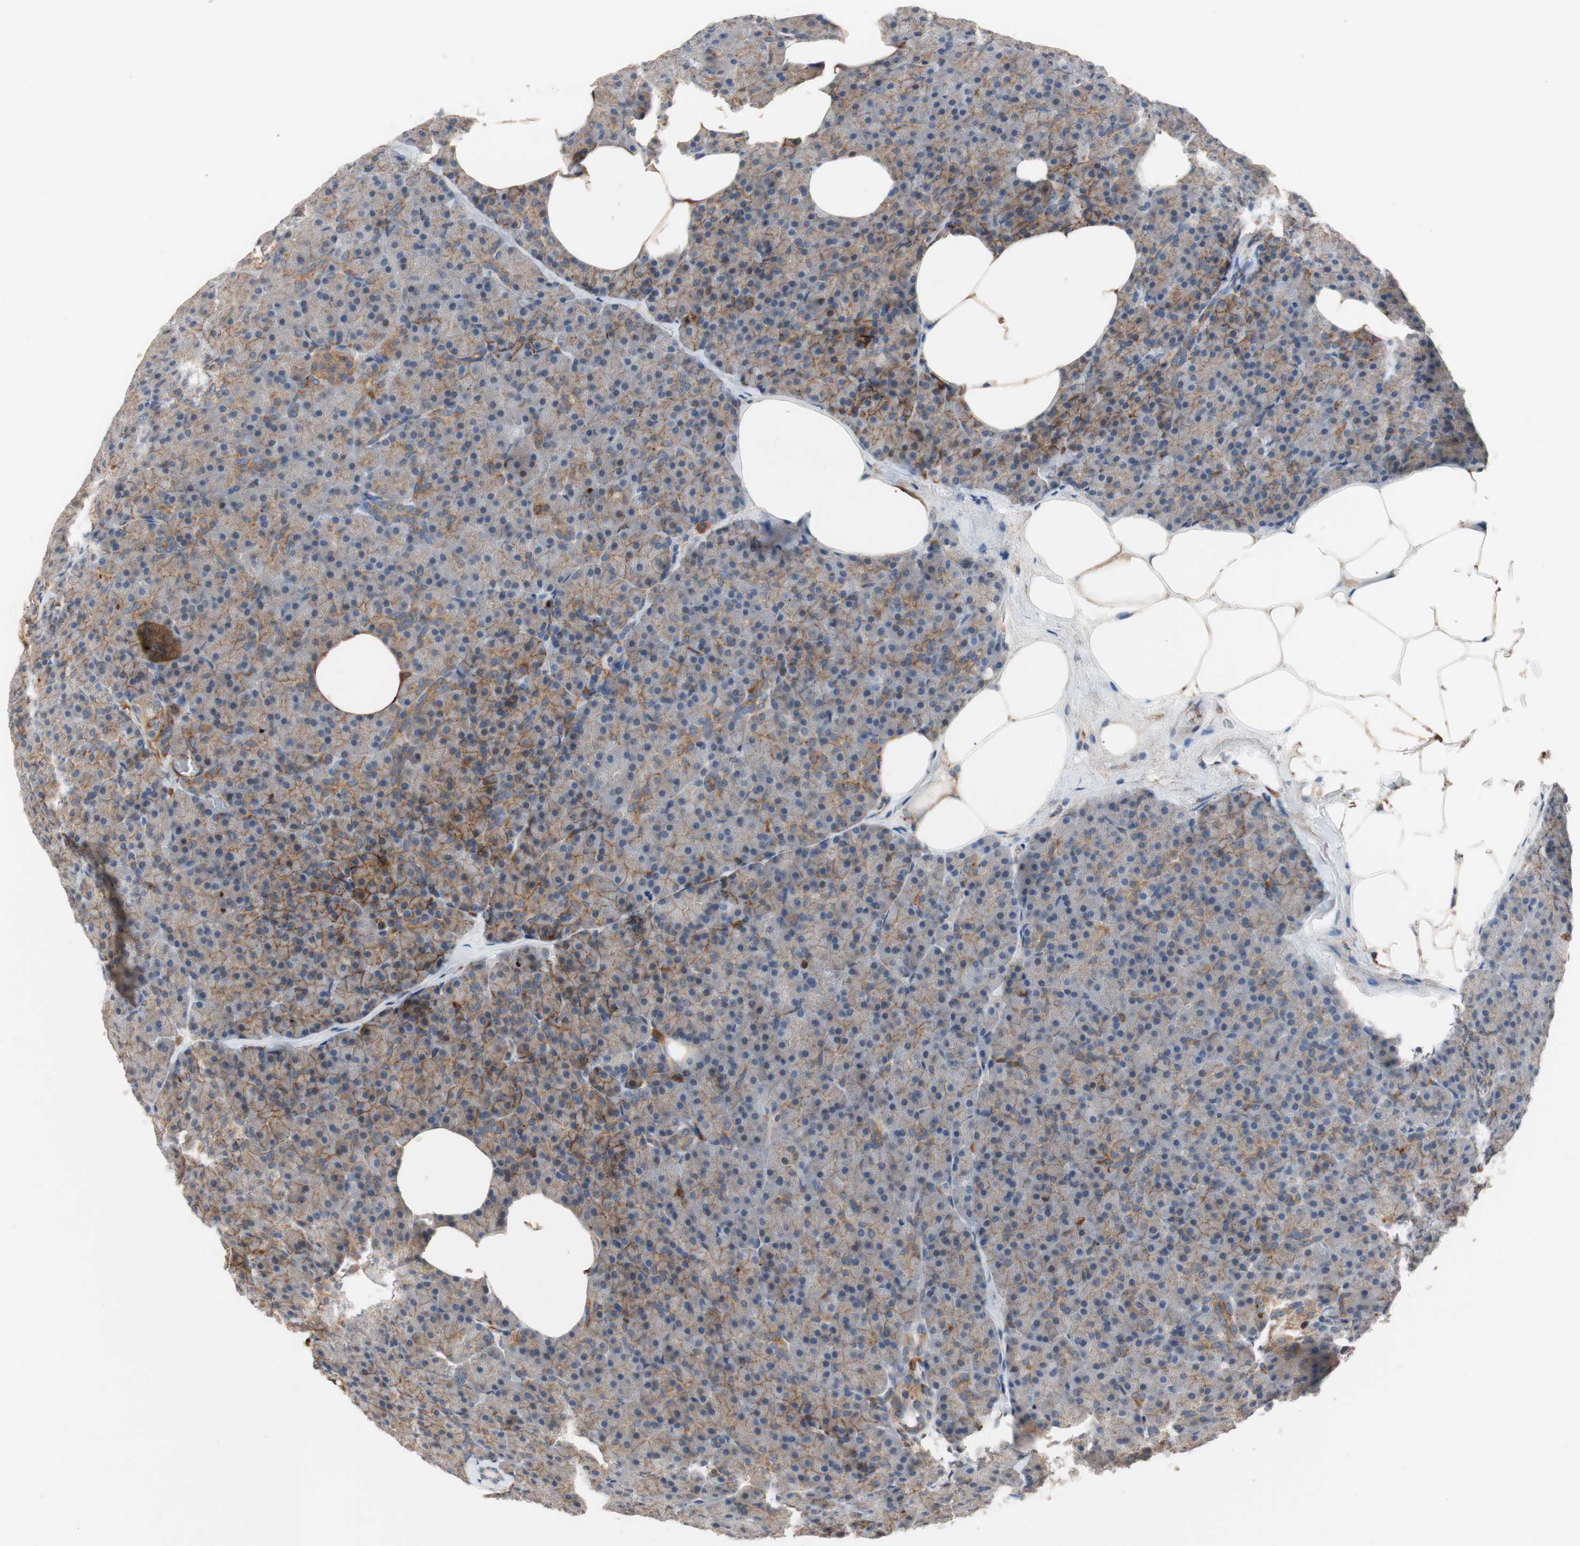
{"staining": {"intensity": "moderate", "quantity": "25%-75%", "location": "cytoplasmic/membranous"}, "tissue": "pancreas", "cell_type": "Exocrine glandular cells", "image_type": "normal", "snomed": [{"axis": "morphology", "description": "Normal tissue, NOS"}, {"axis": "topography", "description": "Pancreas"}], "caption": "Immunohistochemistry (IHC) micrograph of unremarkable human pancreas stained for a protein (brown), which exhibits medium levels of moderate cytoplasmic/membranous staining in approximately 25%-75% of exocrine glandular cells.", "gene": "LITAF", "patient": {"sex": "female", "age": 35}}